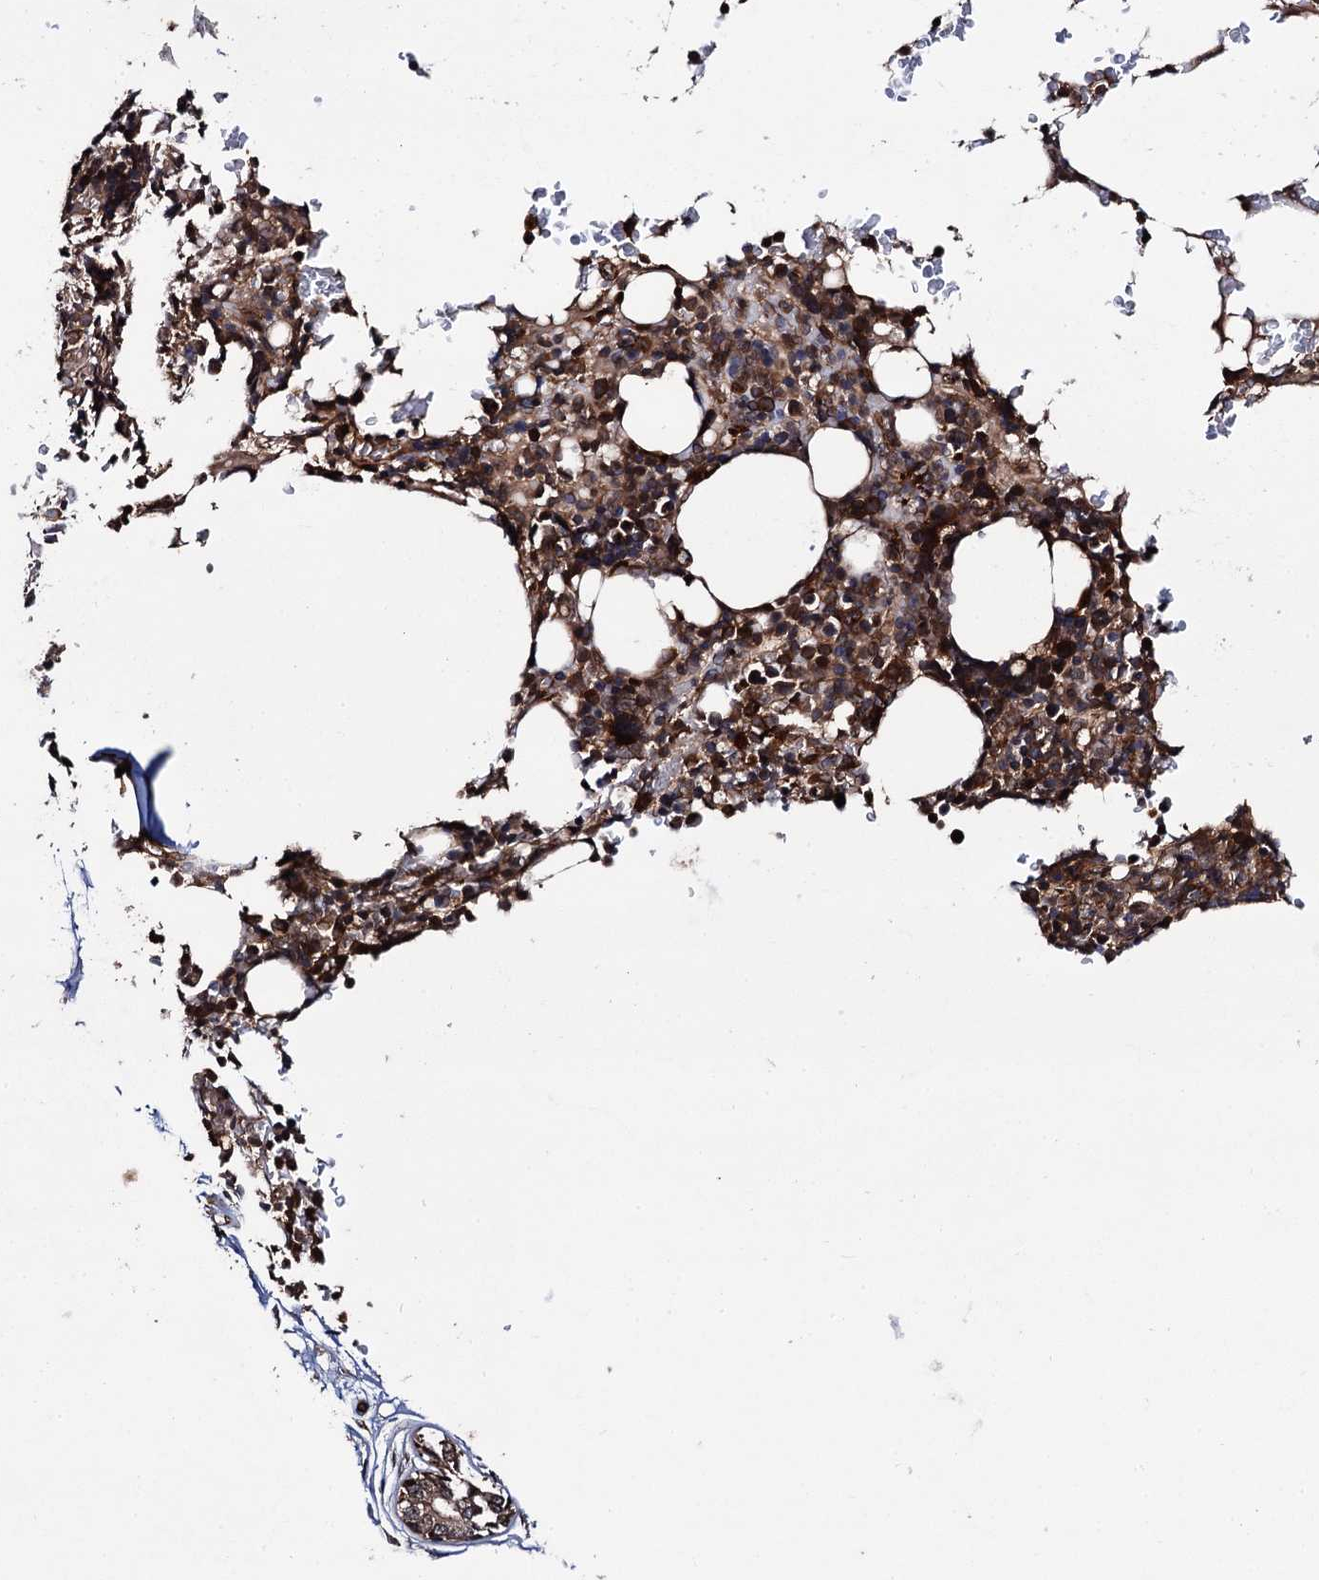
{"staining": {"intensity": "strong", "quantity": "25%-75%", "location": "cytoplasmic/membranous"}, "tissue": "bone marrow", "cell_type": "Hematopoietic cells", "image_type": "normal", "snomed": [{"axis": "morphology", "description": "Normal tissue, NOS"}, {"axis": "topography", "description": "Bone marrow"}], "caption": "Hematopoietic cells display high levels of strong cytoplasmic/membranous positivity in approximately 25%-75% of cells in unremarkable bone marrow.", "gene": "BORA", "patient": {"sex": "male", "age": 58}}